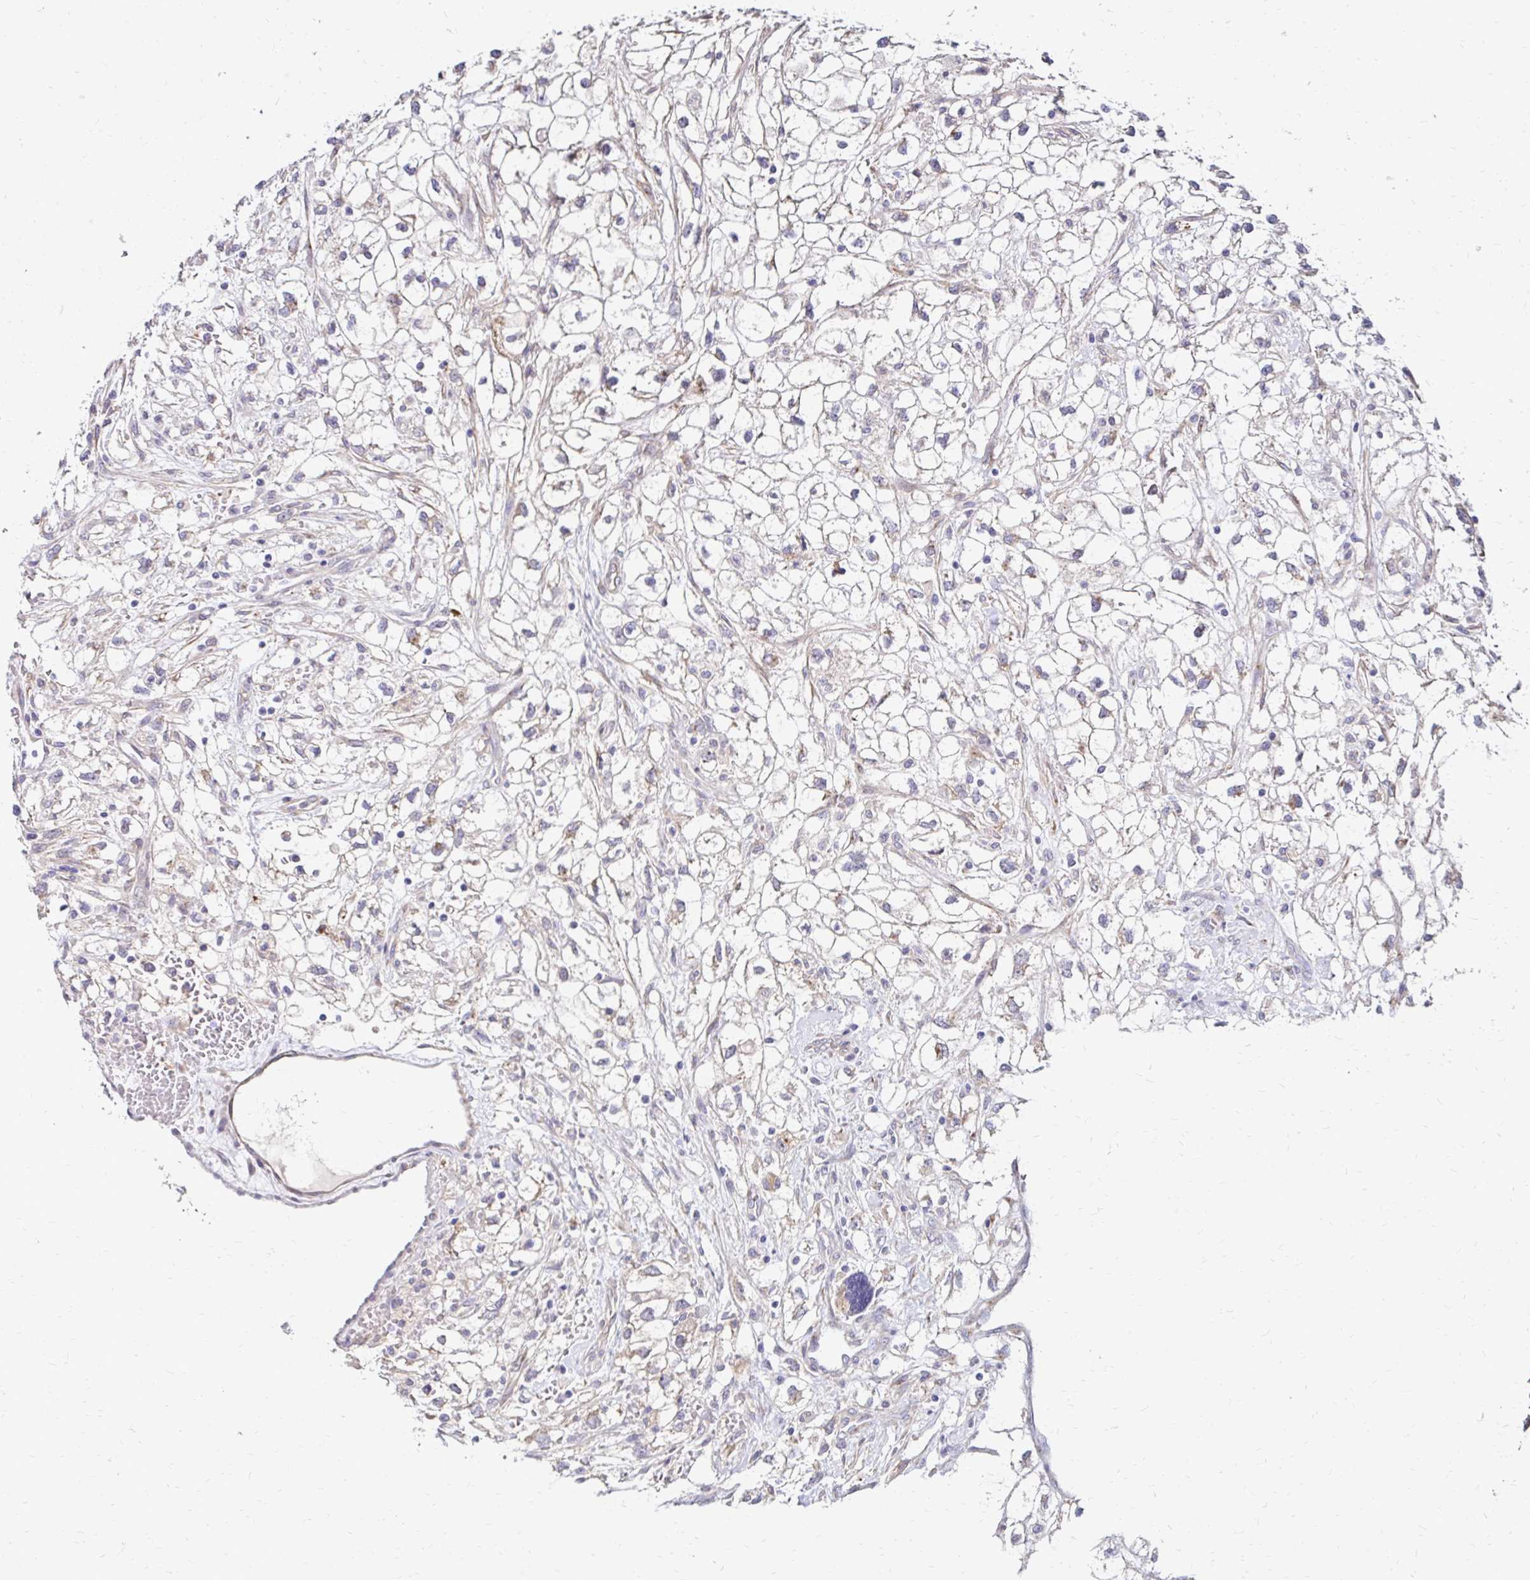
{"staining": {"intensity": "weak", "quantity": "<25%", "location": "cytoplasmic/membranous"}, "tissue": "renal cancer", "cell_type": "Tumor cells", "image_type": "cancer", "snomed": [{"axis": "morphology", "description": "Adenocarcinoma, NOS"}, {"axis": "topography", "description": "Kidney"}], "caption": "High magnification brightfield microscopy of renal cancer (adenocarcinoma) stained with DAB (3,3'-diaminobenzidine) (brown) and counterstained with hematoxylin (blue): tumor cells show no significant staining.", "gene": "PRIMA1", "patient": {"sex": "male", "age": 59}}